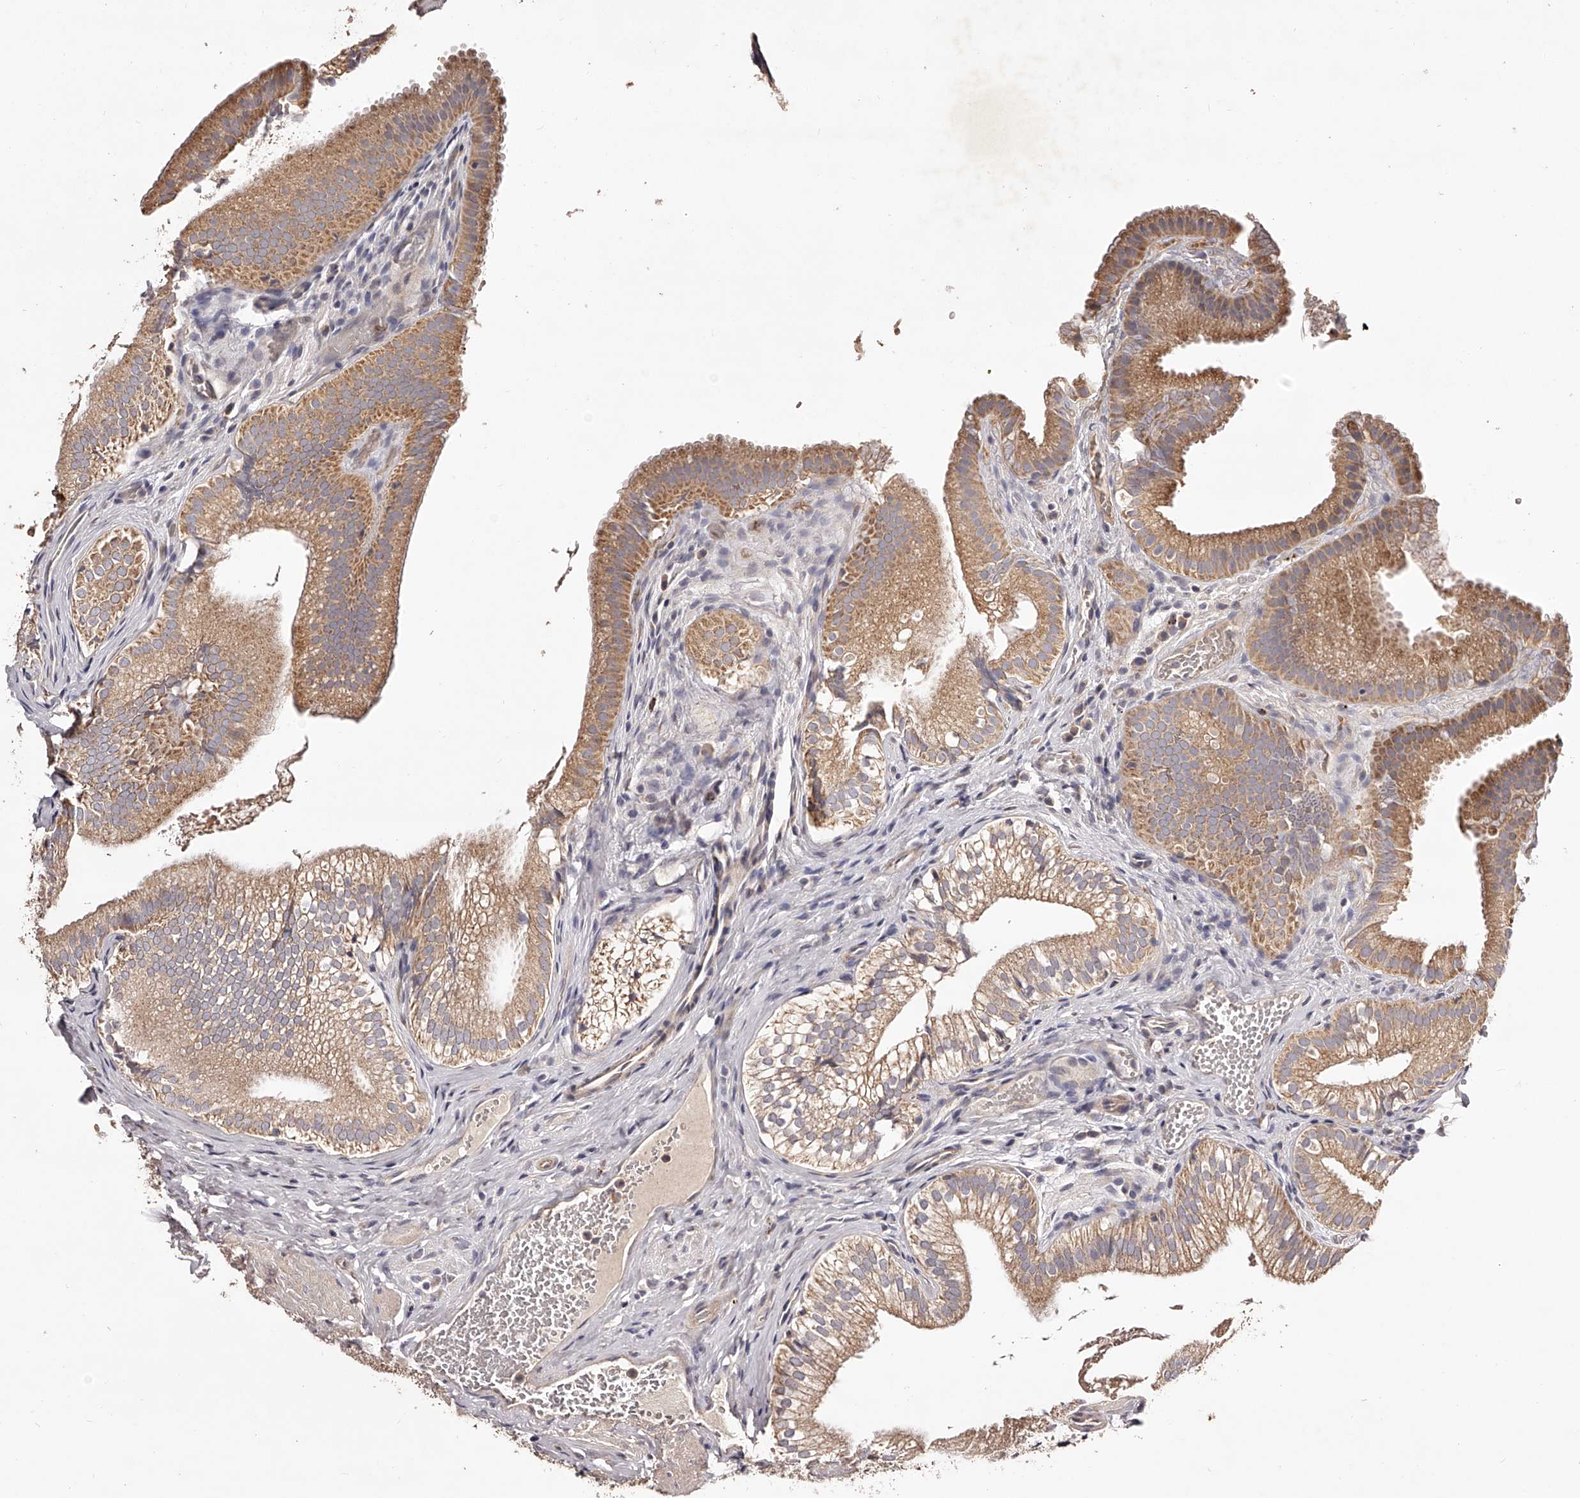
{"staining": {"intensity": "moderate", "quantity": ">75%", "location": "cytoplasmic/membranous"}, "tissue": "gallbladder", "cell_type": "Glandular cells", "image_type": "normal", "snomed": [{"axis": "morphology", "description": "Normal tissue, NOS"}, {"axis": "topography", "description": "Gallbladder"}], "caption": "Benign gallbladder shows moderate cytoplasmic/membranous positivity in approximately >75% of glandular cells, visualized by immunohistochemistry.", "gene": "ODF2L", "patient": {"sex": "female", "age": 30}}